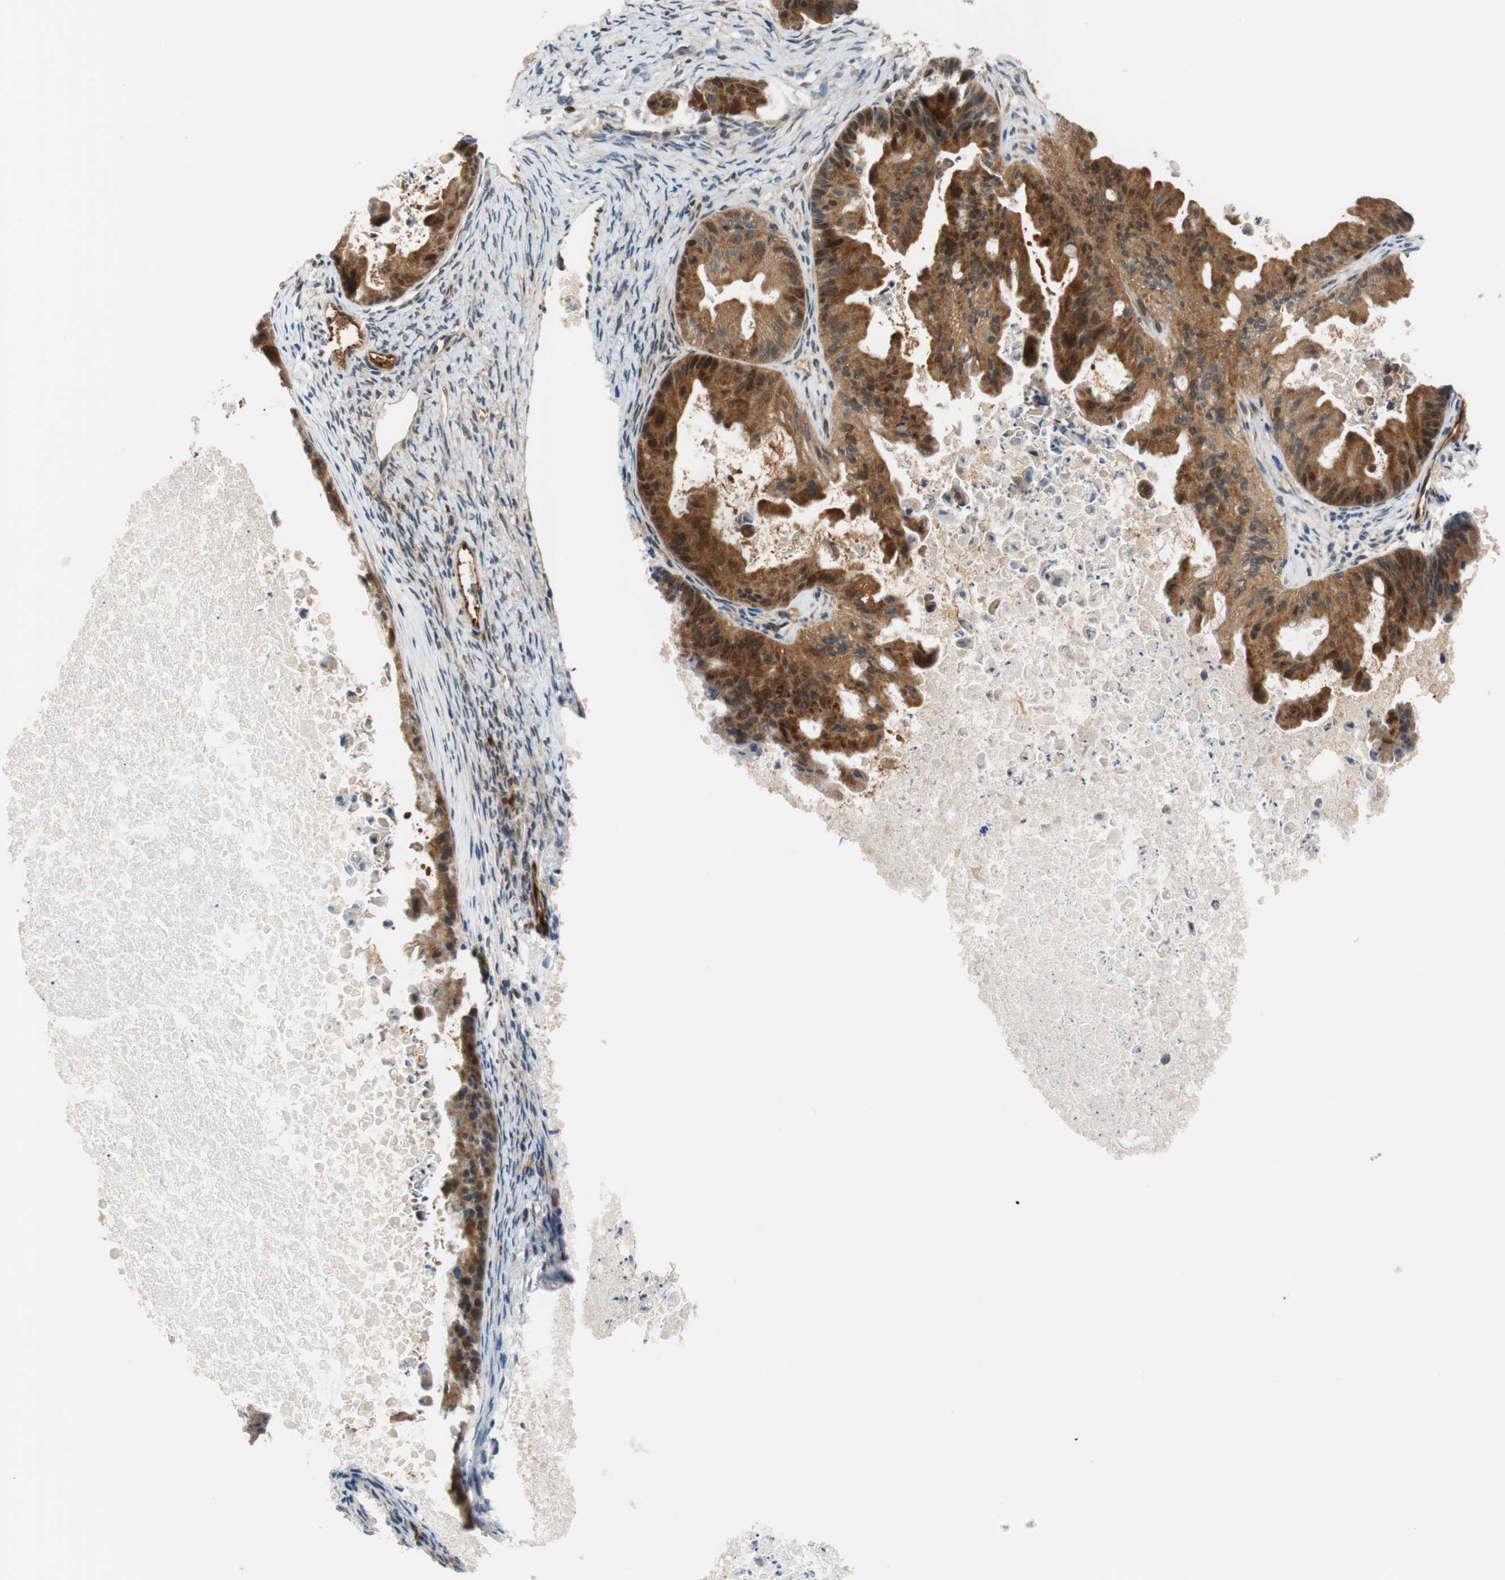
{"staining": {"intensity": "strong", "quantity": ">75%", "location": "cytoplasmic/membranous"}, "tissue": "ovarian cancer", "cell_type": "Tumor cells", "image_type": "cancer", "snomed": [{"axis": "morphology", "description": "Cystadenocarcinoma, mucinous, NOS"}, {"axis": "topography", "description": "Ovary"}], "caption": "Strong cytoplasmic/membranous protein expression is seen in about >75% of tumor cells in mucinous cystadenocarcinoma (ovarian).", "gene": "PARP14", "patient": {"sex": "female", "age": 37}}